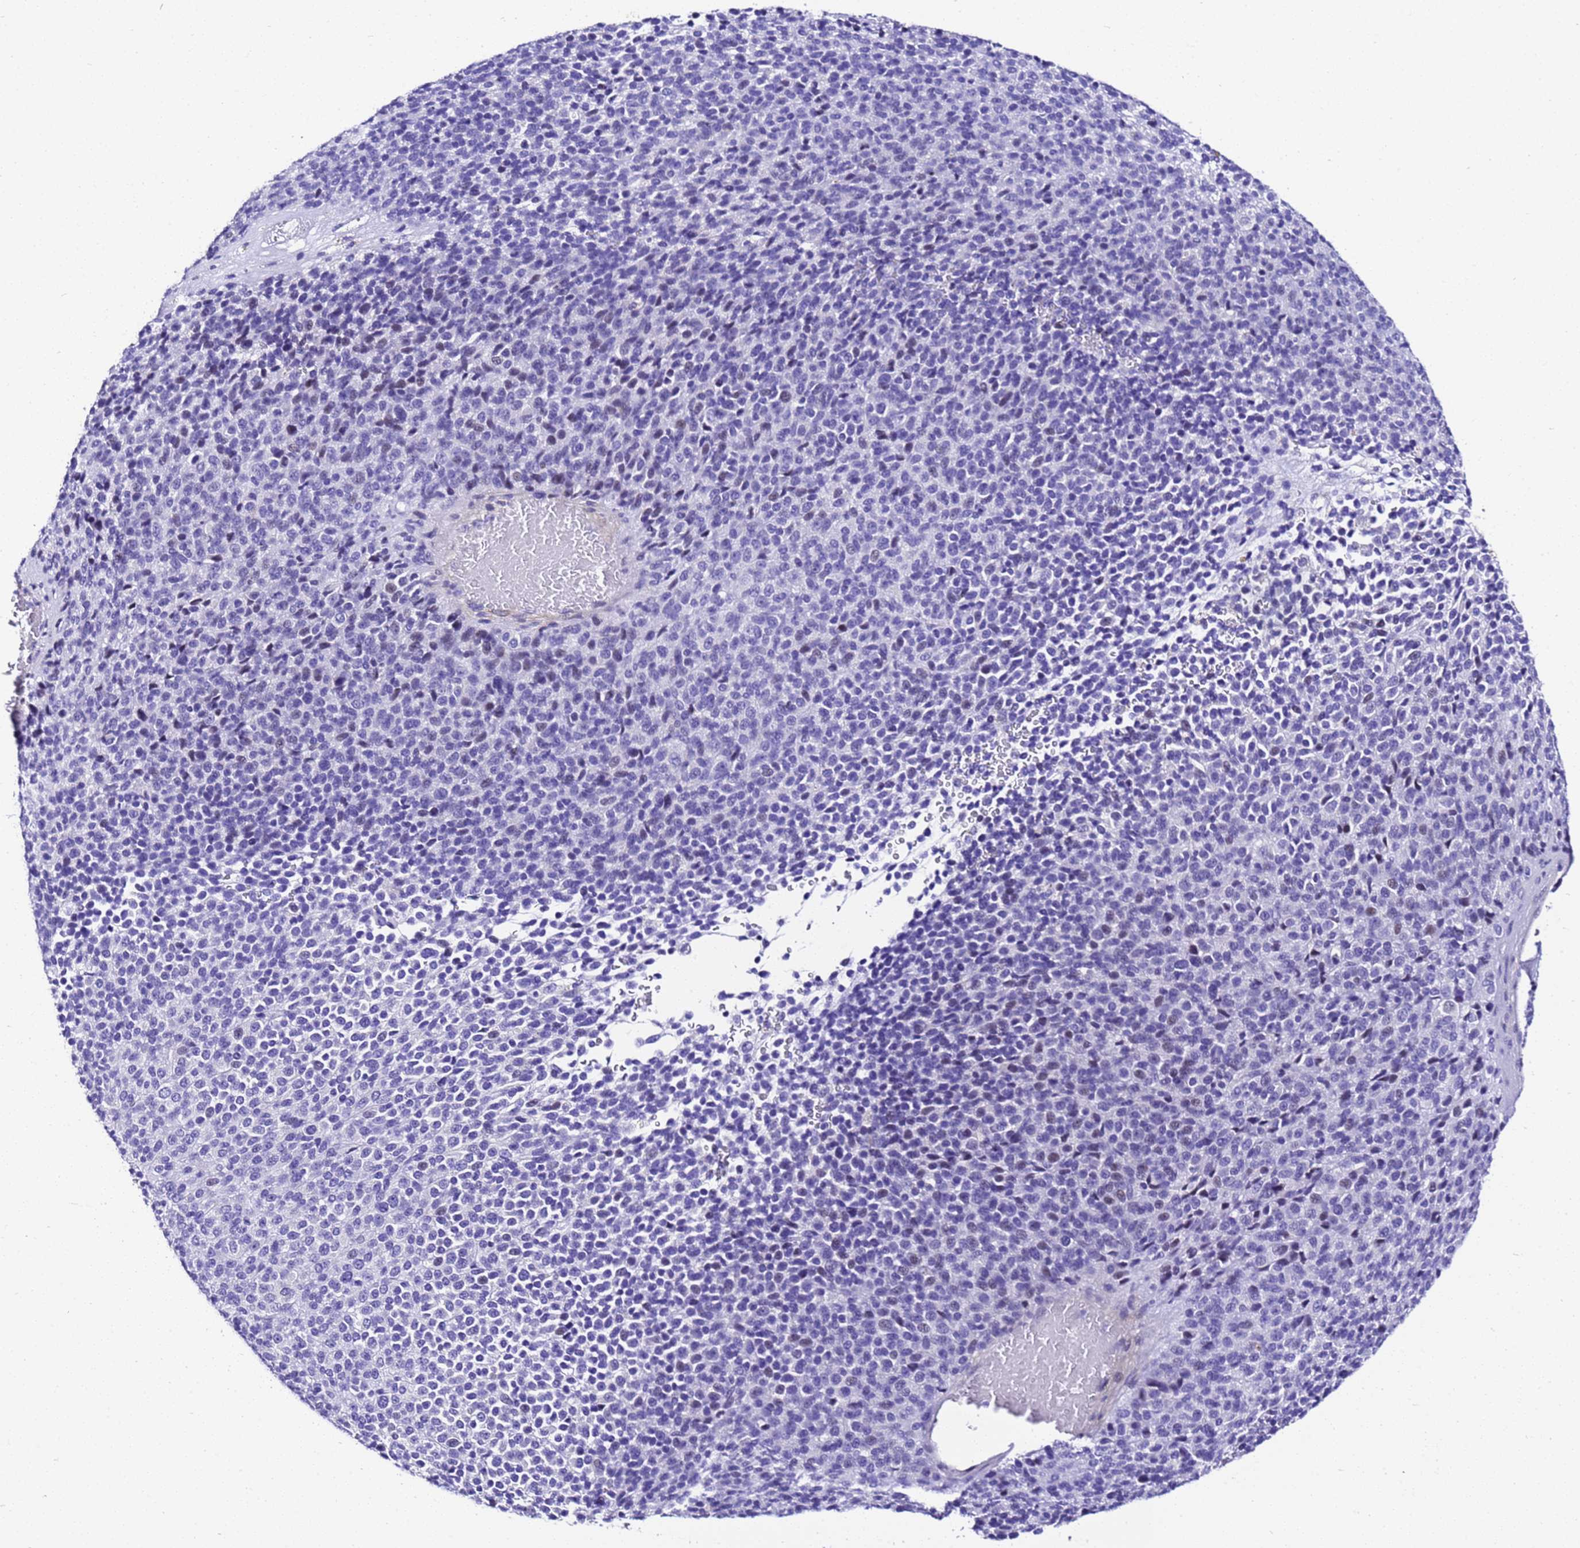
{"staining": {"intensity": "weak", "quantity": "<25%", "location": "nuclear"}, "tissue": "melanoma", "cell_type": "Tumor cells", "image_type": "cancer", "snomed": [{"axis": "morphology", "description": "Malignant melanoma, Metastatic site"}, {"axis": "topography", "description": "Brain"}], "caption": "Human malignant melanoma (metastatic site) stained for a protein using immunohistochemistry reveals no positivity in tumor cells.", "gene": "ZNF417", "patient": {"sex": "female", "age": 56}}